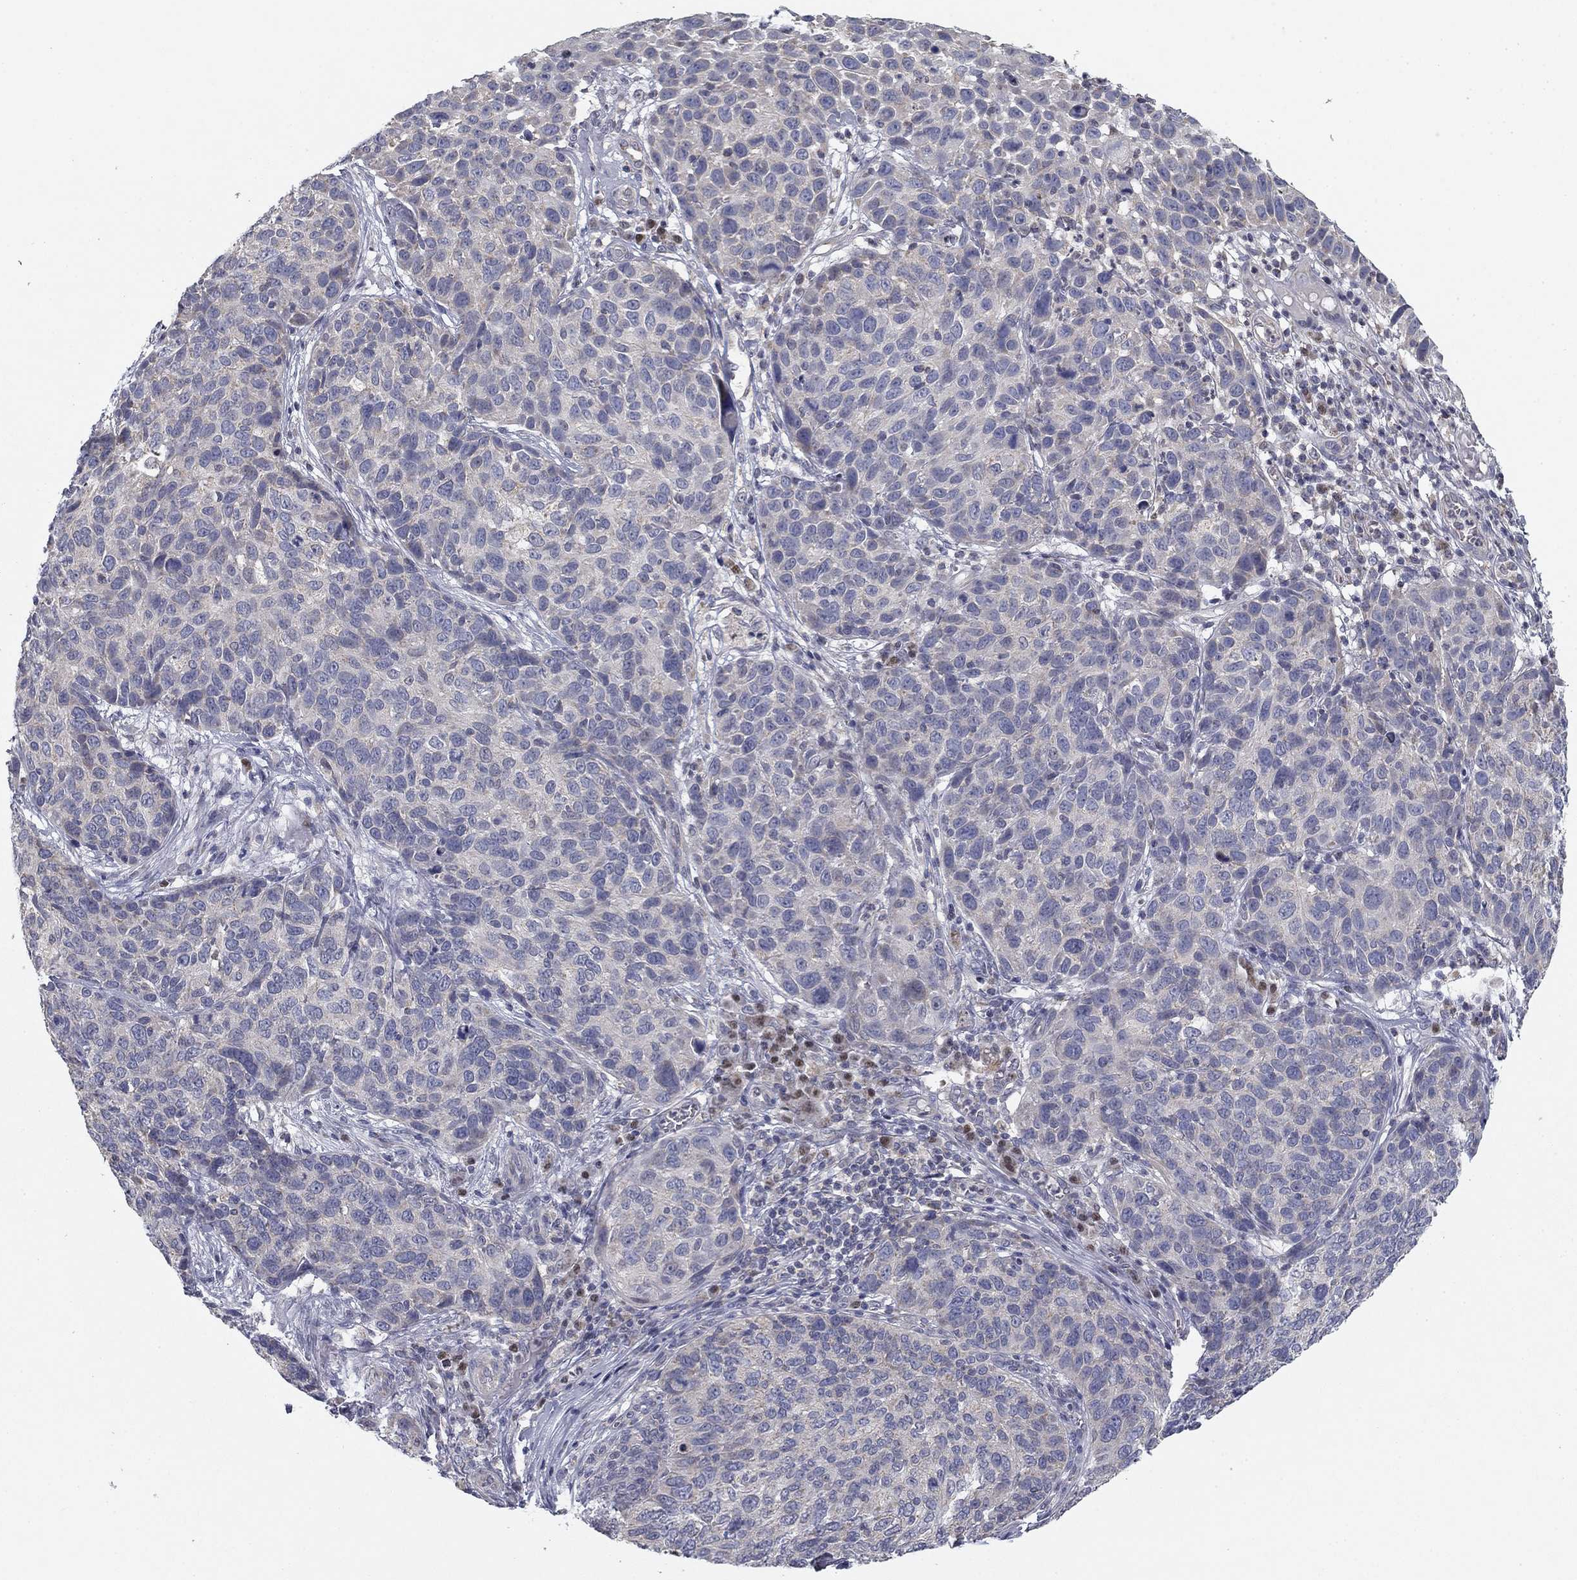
{"staining": {"intensity": "negative", "quantity": "none", "location": "none"}, "tissue": "skin cancer", "cell_type": "Tumor cells", "image_type": "cancer", "snomed": [{"axis": "morphology", "description": "Squamous cell carcinoma, NOS"}, {"axis": "topography", "description": "Skin"}], "caption": "Squamous cell carcinoma (skin) was stained to show a protein in brown. There is no significant staining in tumor cells.", "gene": "SLC2A9", "patient": {"sex": "male", "age": 92}}